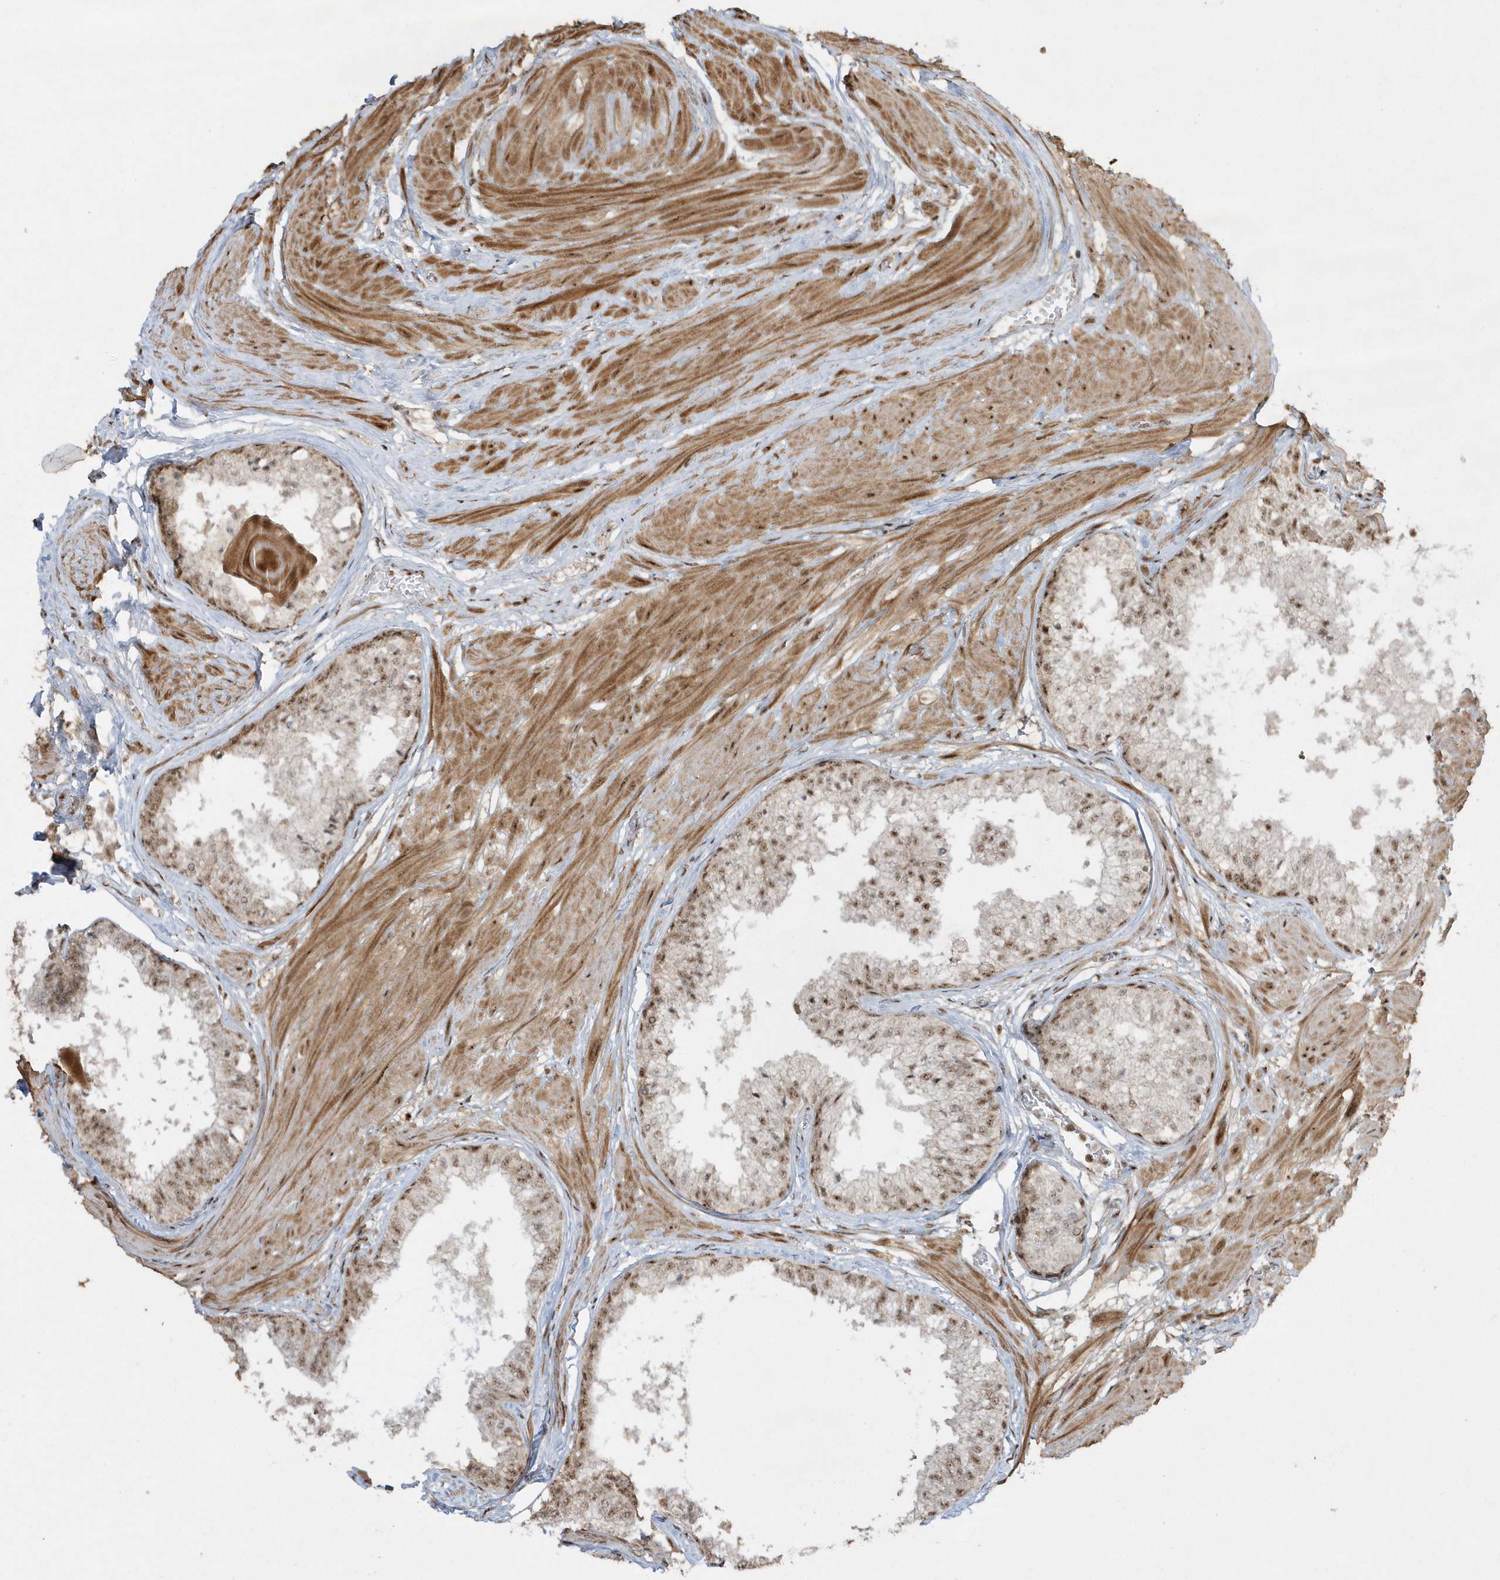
{"staining": {"intensity": "moderate", "quantity": ">75%", "location": "nuclear"}, "tissue": "prostate", "cell_type": "Glandular cells", "image_type": "normal", "snomed": [{"axis": "morphology", "description": "Normal tissue, NOS"}, {"axis": "topography", "description": "Prostate"}], "caption": "An image showing moderate nuclear positivity in approximately >75% of glandular cells in benign prostate, as visualized by brown immunohistochemical staining.", "gene": "POLR3B", "patient": {"sex": "male", "age": 48}}